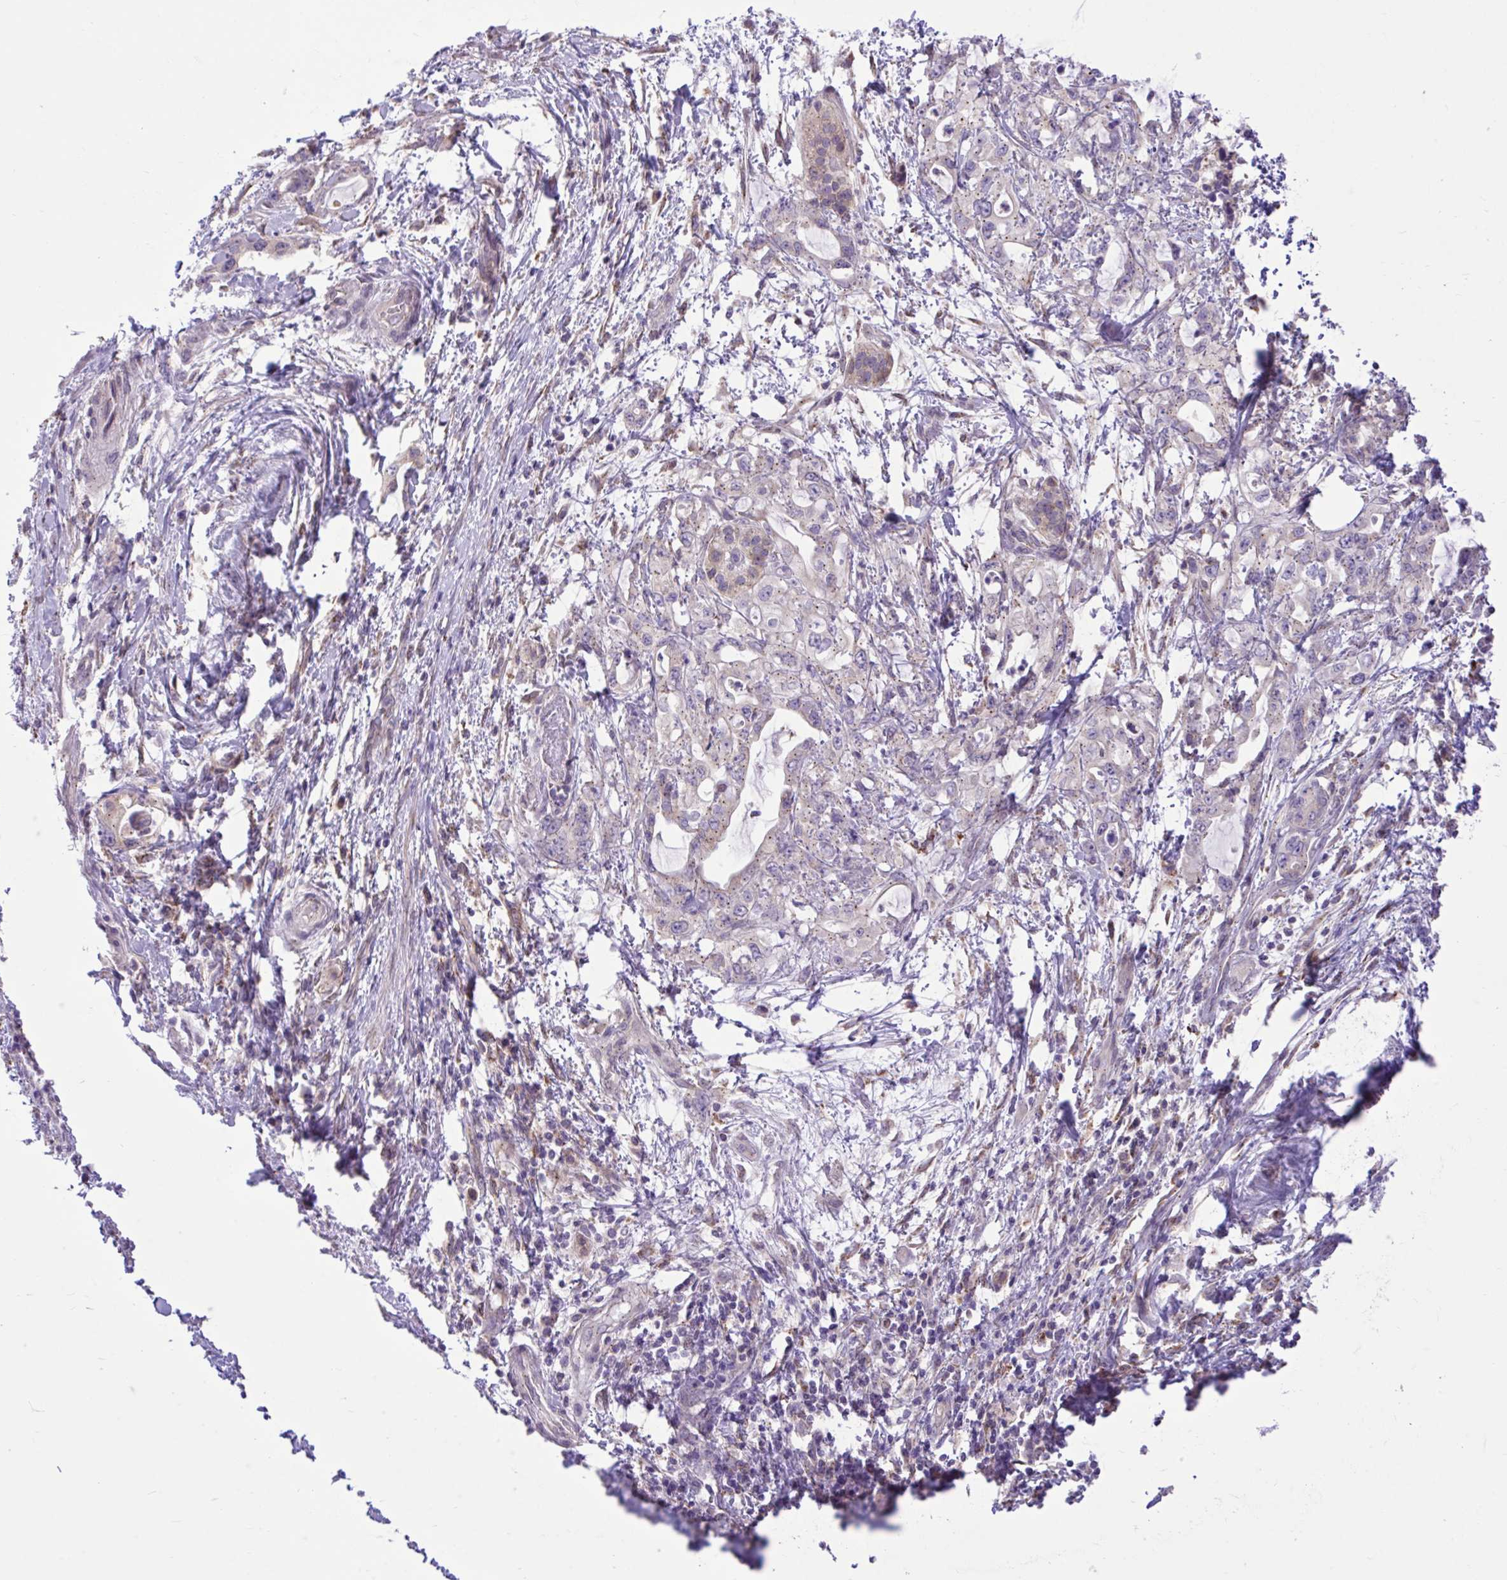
{"staining": {"intensity": "weak", "quantity": "25%-75%", "location": "cytoplasmic/membranous"}, "tissue": "pancreatic cancer", "cell_type": "Tumor cells", "image_type": "cancer", "snomed": [{"axis": "morphology", "description": "Adenocarcinoma, NOS"}, {"axis": "topography", "description": "Pancreas"}], "caption": "An immunohistochemistry photomicrograph of neoplastic tissue is shown. Protein staining in brown shows weak cytoplasmic/membranous positivity in pancreatic adenocarcinoma within tumor cells.", "gene": "CEACAM18", "patient": {"sex": "female", "age": 61}}